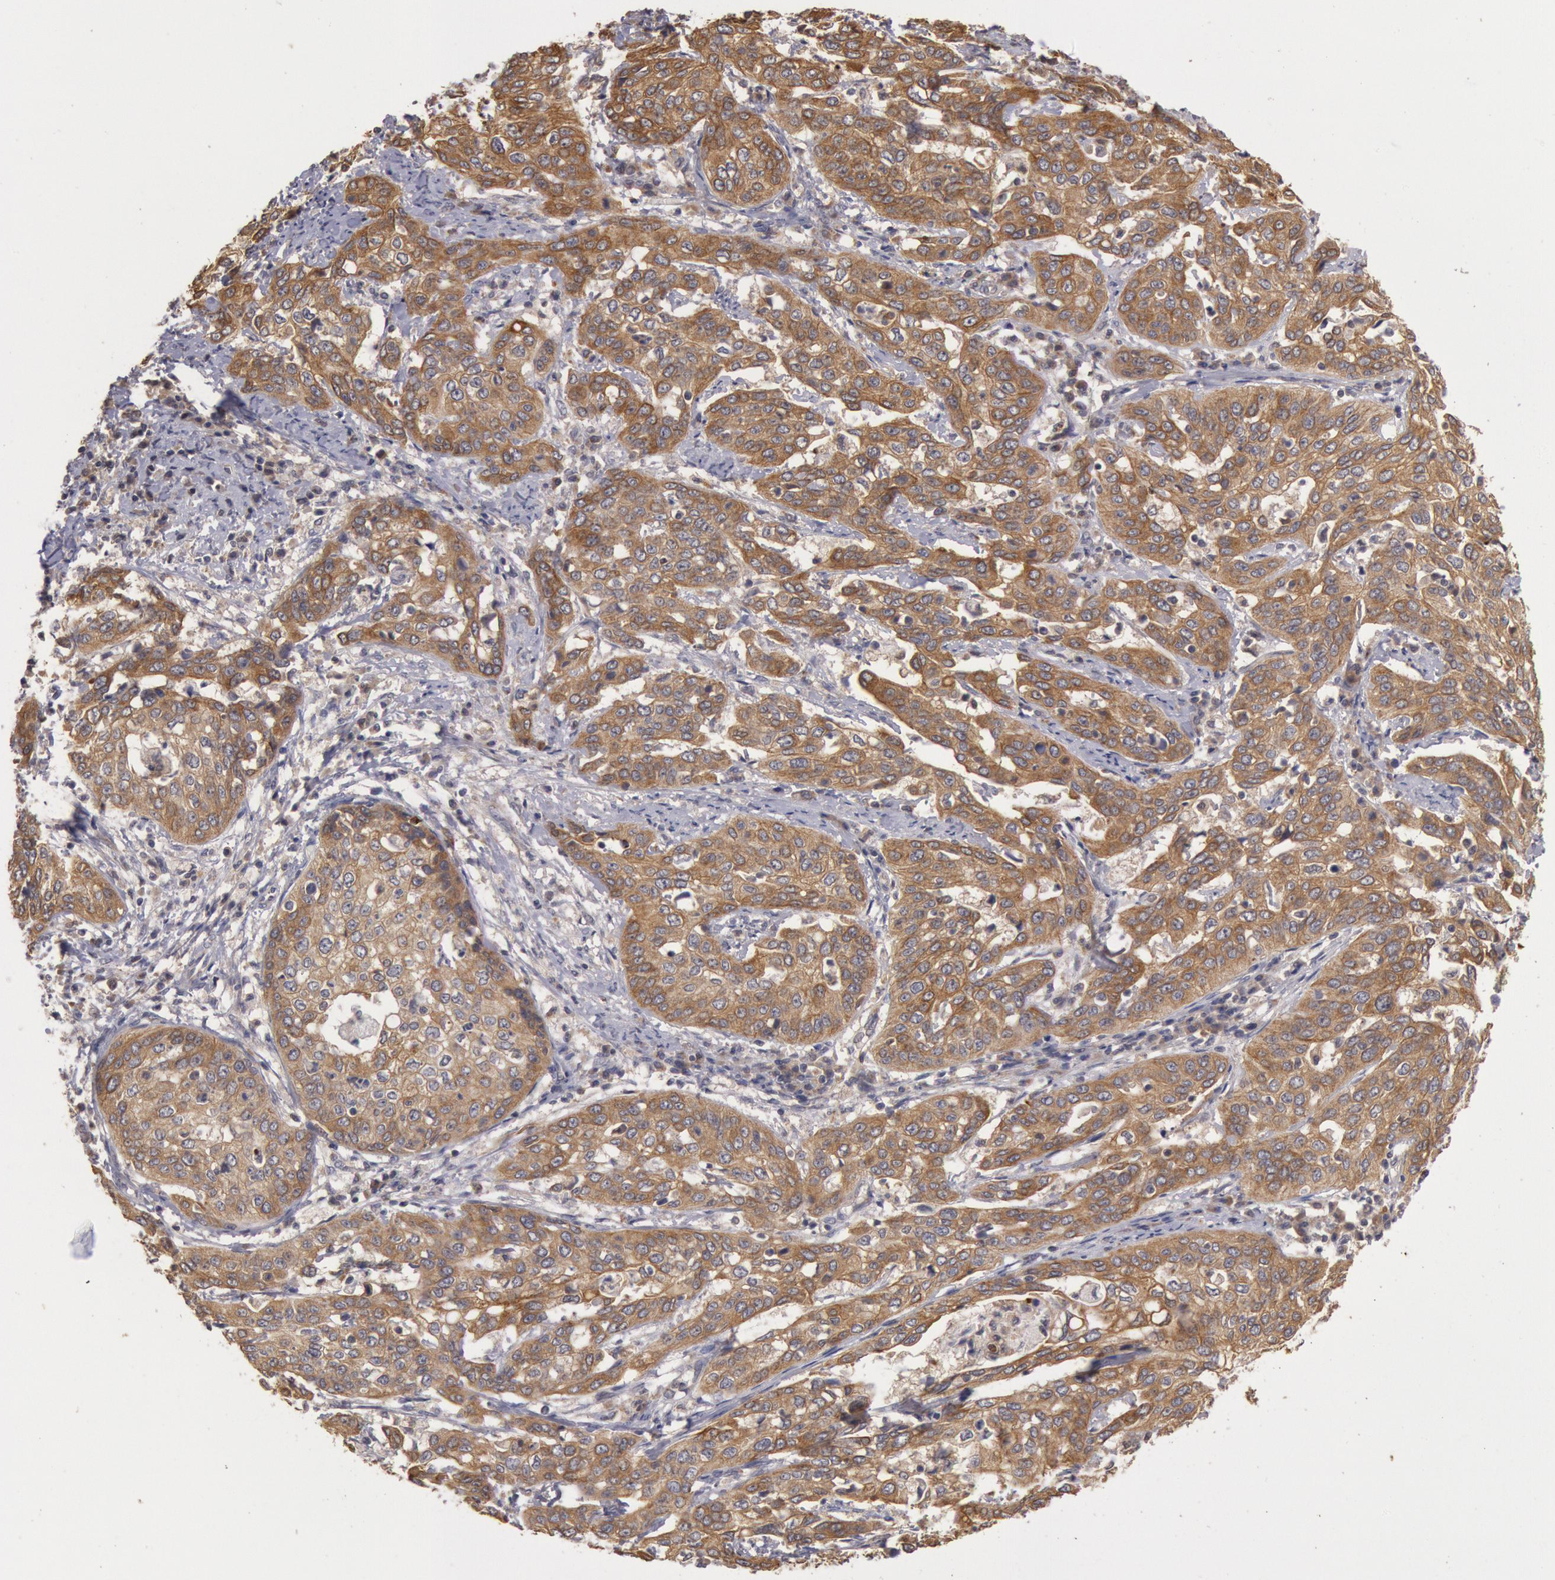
{"staining": {"intensity": "moderate", "quantity": ">75%", "location": "cytoplasmic/membranous"}, "tissue": "cervical cancer", "cell_type": "Tumor cells", "image_type": "cancer", "snomed": [{"axis": "morphology", "description": "Squamous cell carcinoma, NOS"}, {"axis": "topography", "description": "Cervix"}], "caption": "A micrograph of cervical cancer (squamous cell carcinoma) stained for a protein exhibits moderate cytoplasmic/membranous brown staining in tumor cells.", "gene": "PLA2G6", "patient": {"sex": "female", "age": 41}}